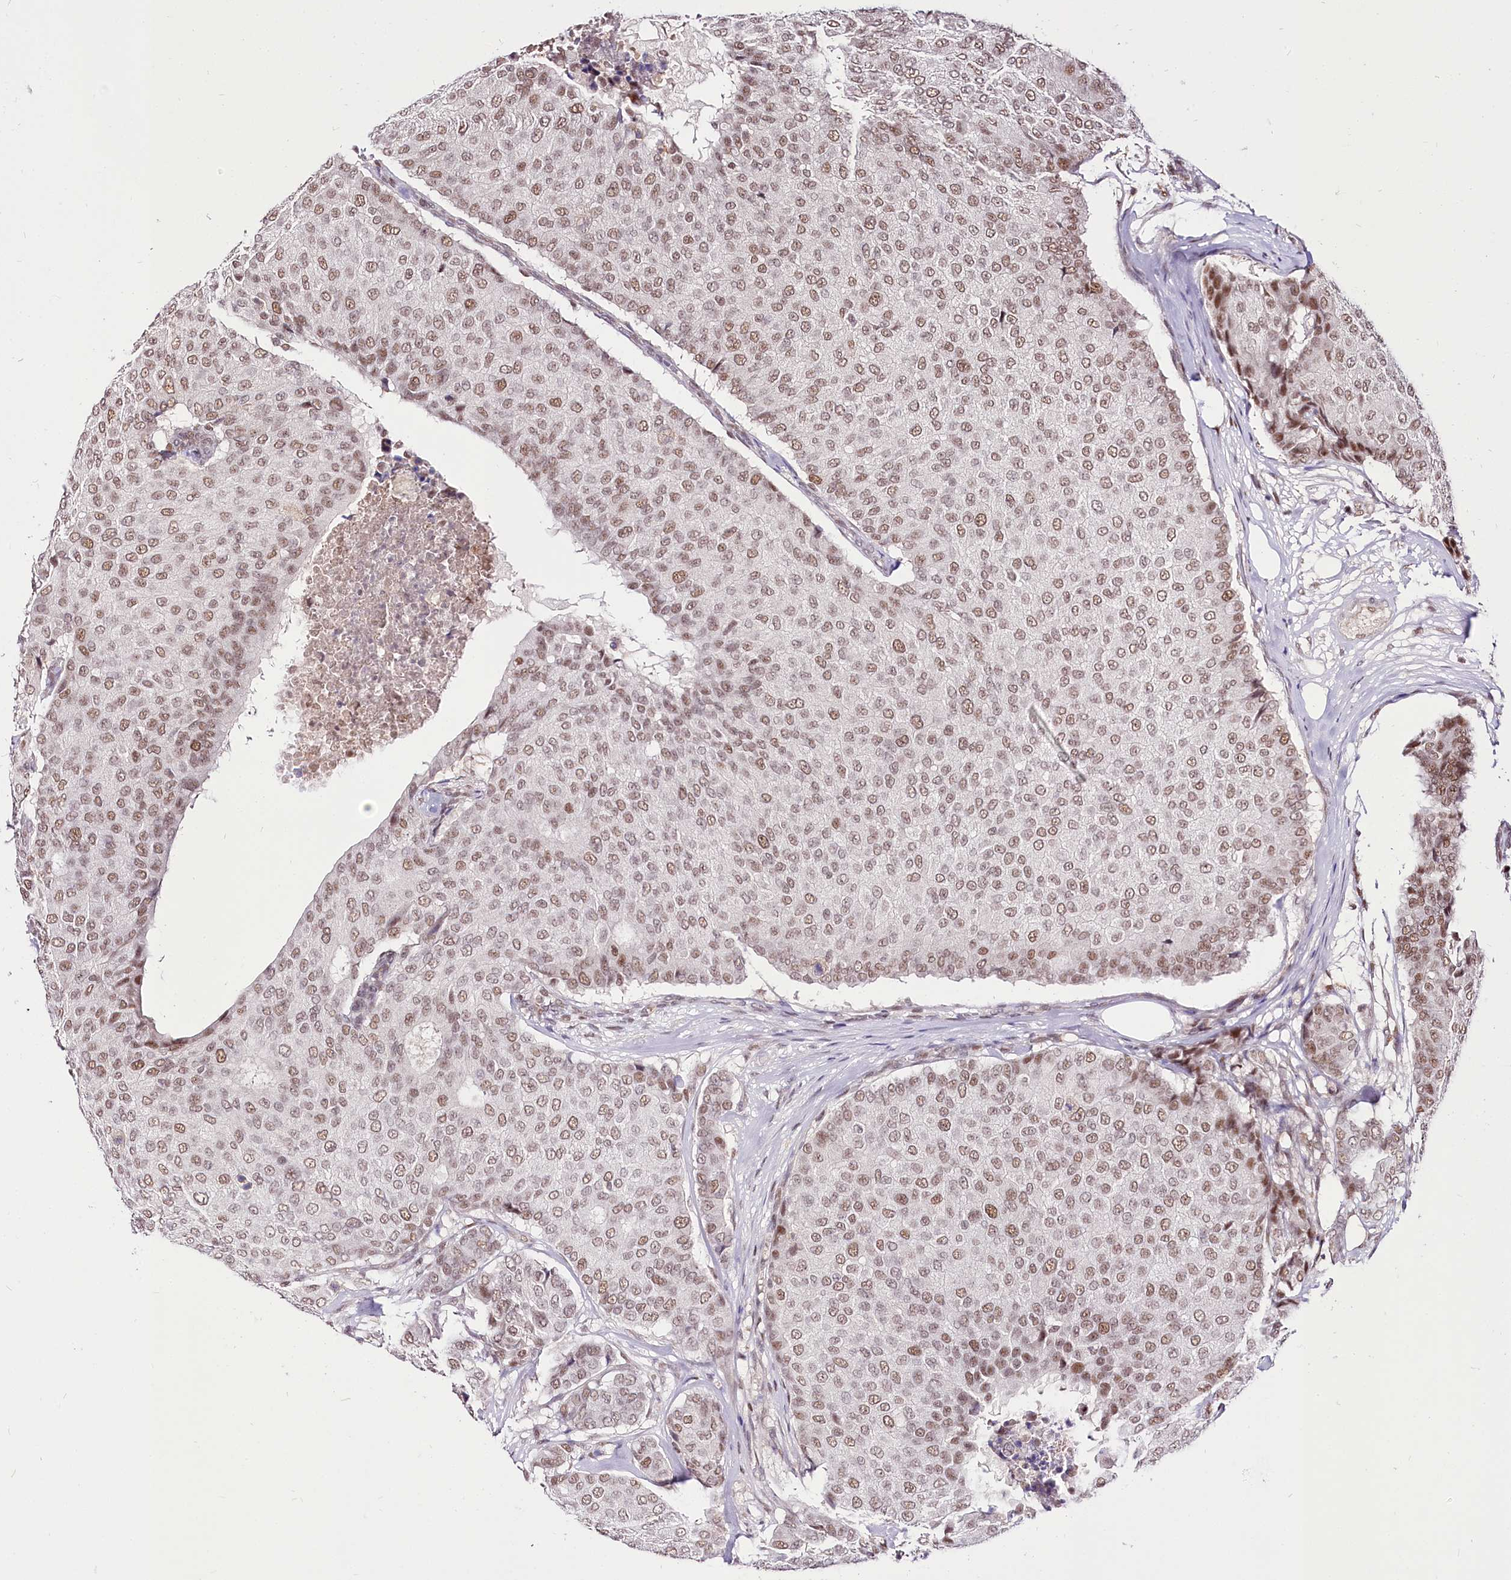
{"staining": {"intensity": "moderate", "quantity": ">75%", "location": "nuclear"}, "tissue": "breast cancer", "cell_type": "Tumor cells", "image_type": "cancer", "snomed": [{"axis": "morphology", "description": "Duct carcinoma"}, {"axis": "topography", "description": "Breast"}], "caption": "Breast infiltrating ductal carcinoma tissue reveals moderate nuclear staining in approximately >75% of tumor cells, visualized by immunohistochemistry.", "gene": "POLA2", "patient": {"sex": "female", "age": 75}}